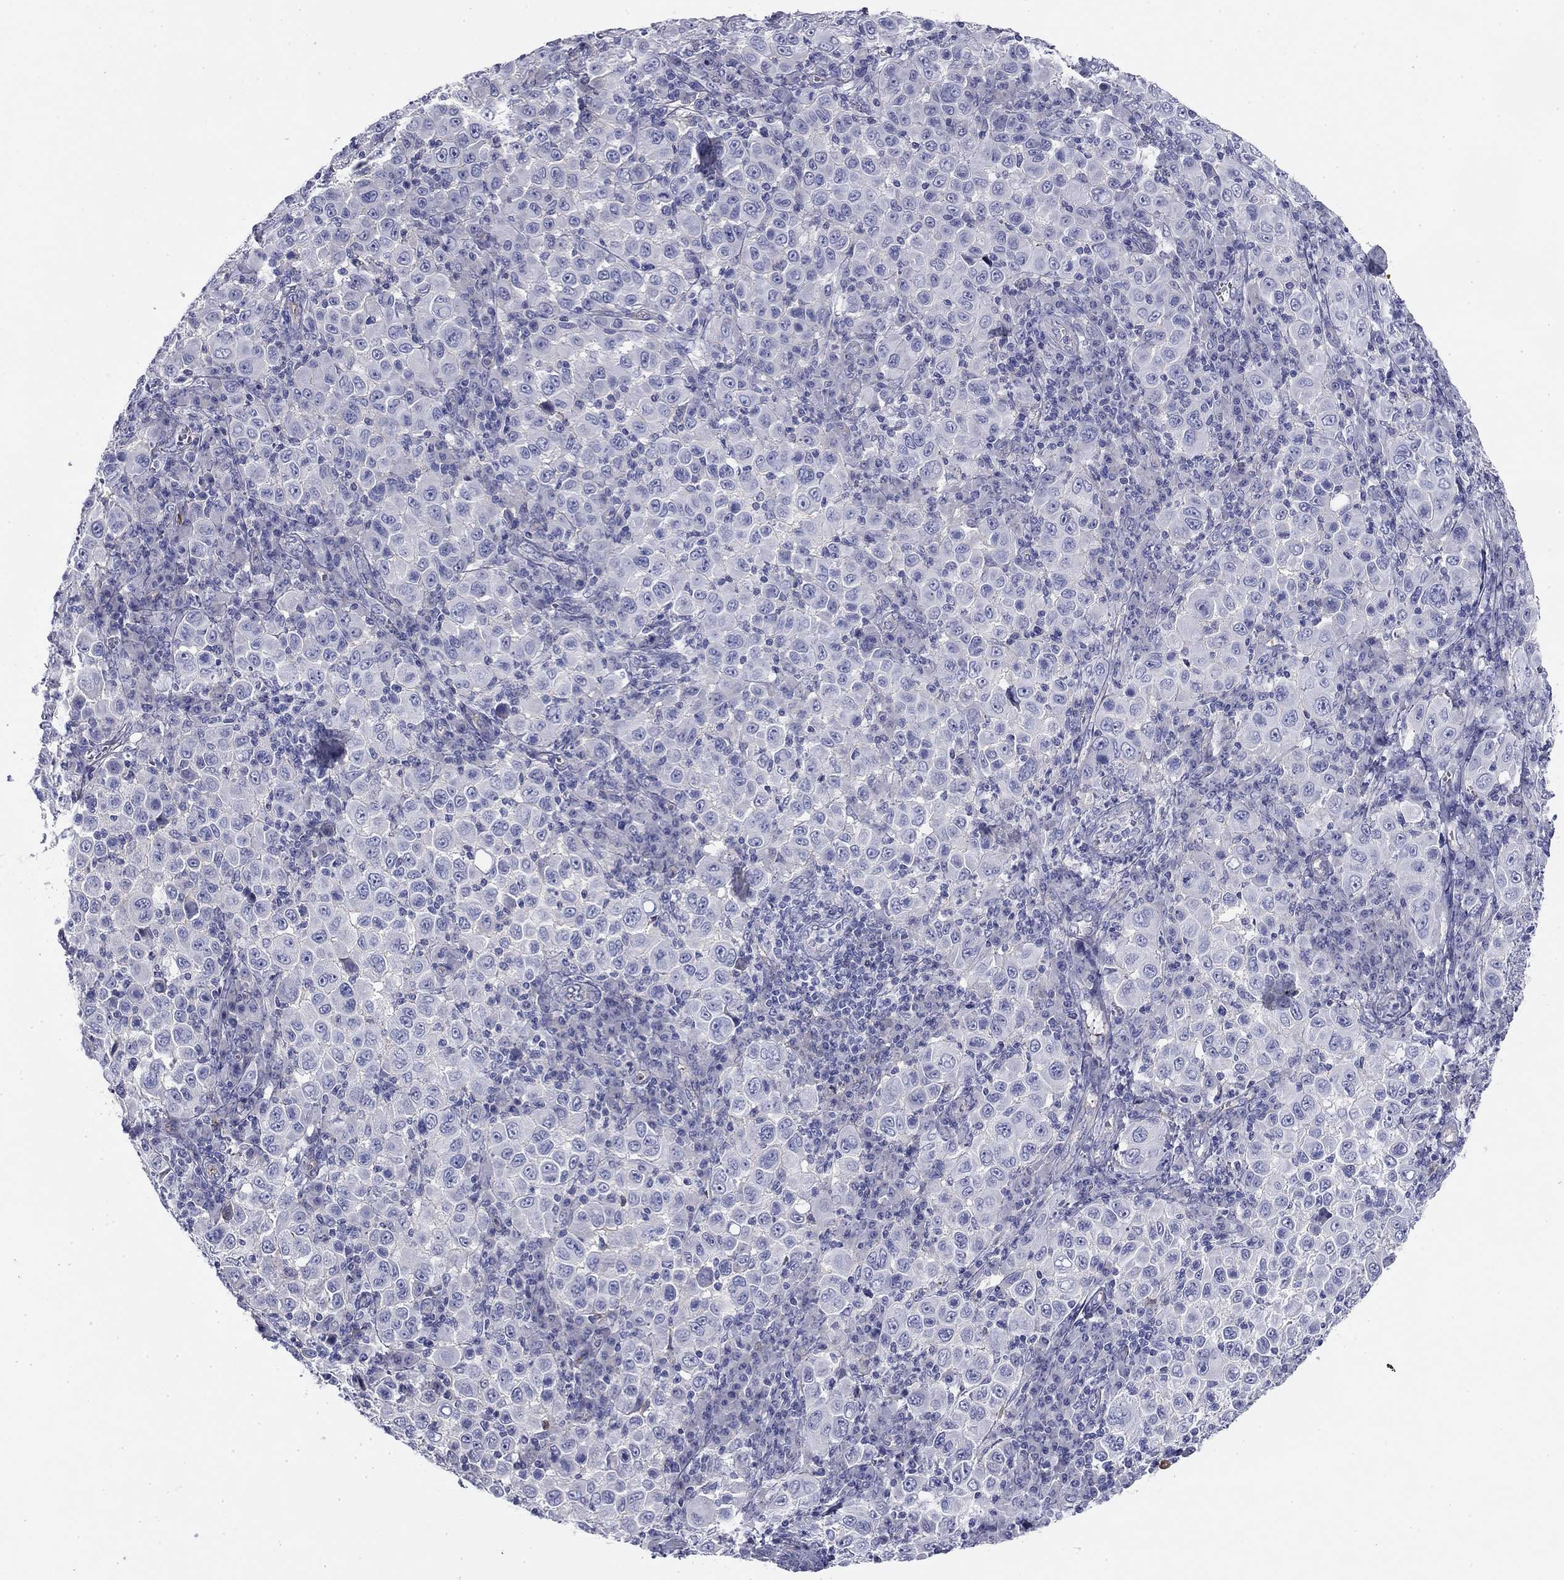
{"staining": {"intensity": "negative", "quantity": "none", "location": "none"}, "tissue": "melanoma", "cell_type": "Tumor cells", "image_type": "cancer", "snomed": [{"axis": "morphology", "description": "Malignant melanoma, NOS"}, {"axis": "topography", "description": "Skin"}], "caption": "Photomicrograph shows no significant protein staining in tumor cells of melanoma. (Brightfield microscopy of DAB (3,3'-diaminobenzidine) immunohistochemistry at high magnification).", "gene": "CPLX4", "patient": {"sex": "female", "age": 57}}